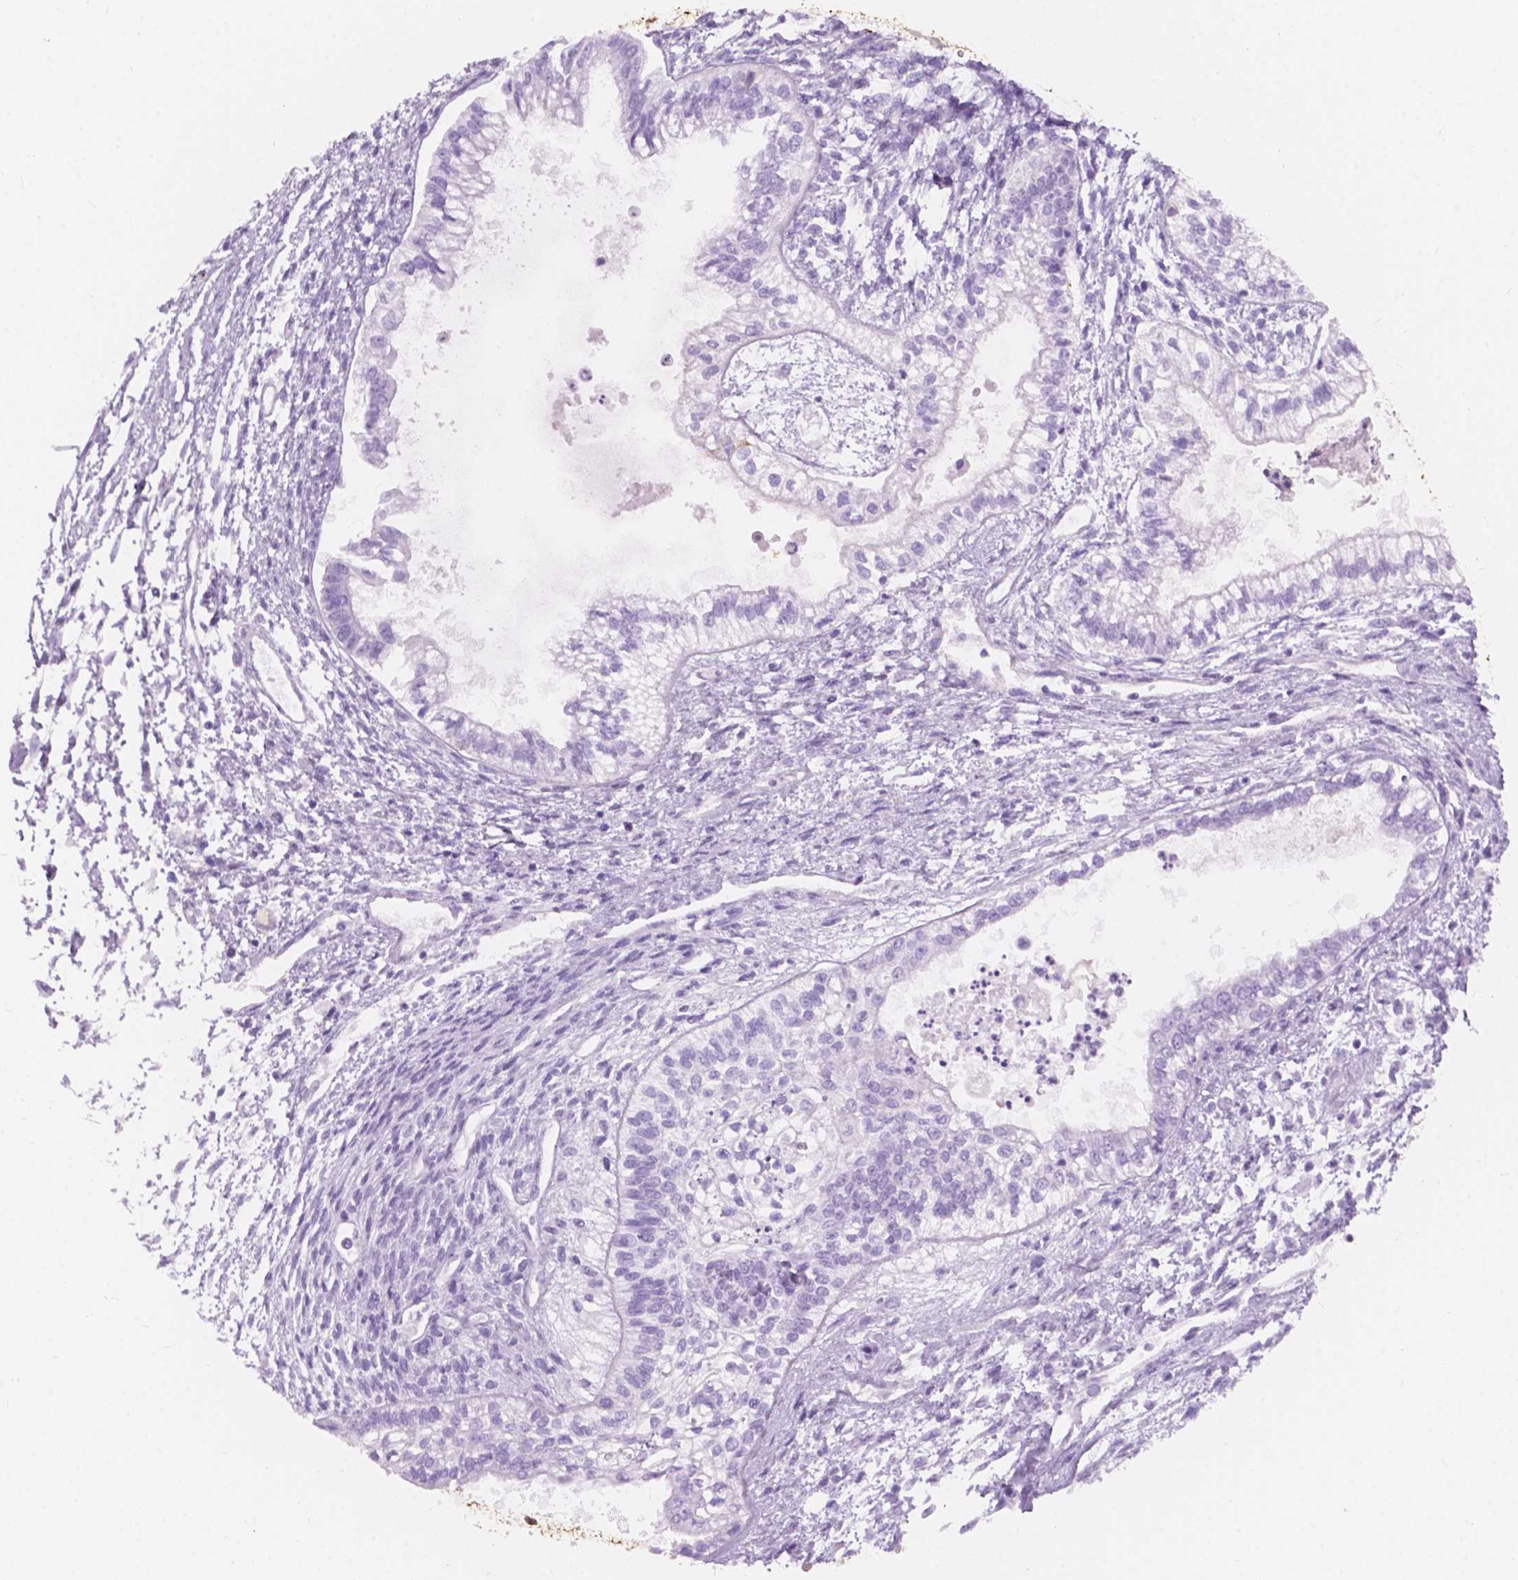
{"staining": {"intensity": "negative", "quantity": "none", "location": "none"}, "tissue": "testis cancer", "cell_type": "Tumor cells", "image_type": "cancer", "snomed": [{"axis": "morphology", "description": "Carcinoma, Embryonal, NOS"}, {"axis": "topography", "description": "Testis"}], "caption": "Immunohistochemistry (IHC) image of testis cancer (embryonal carcinoma) stained for a protein (brown), which reveals no staining in tumor cells.", "gene": "FXYD2", "patient": {"sex": "male", "age": 37}}